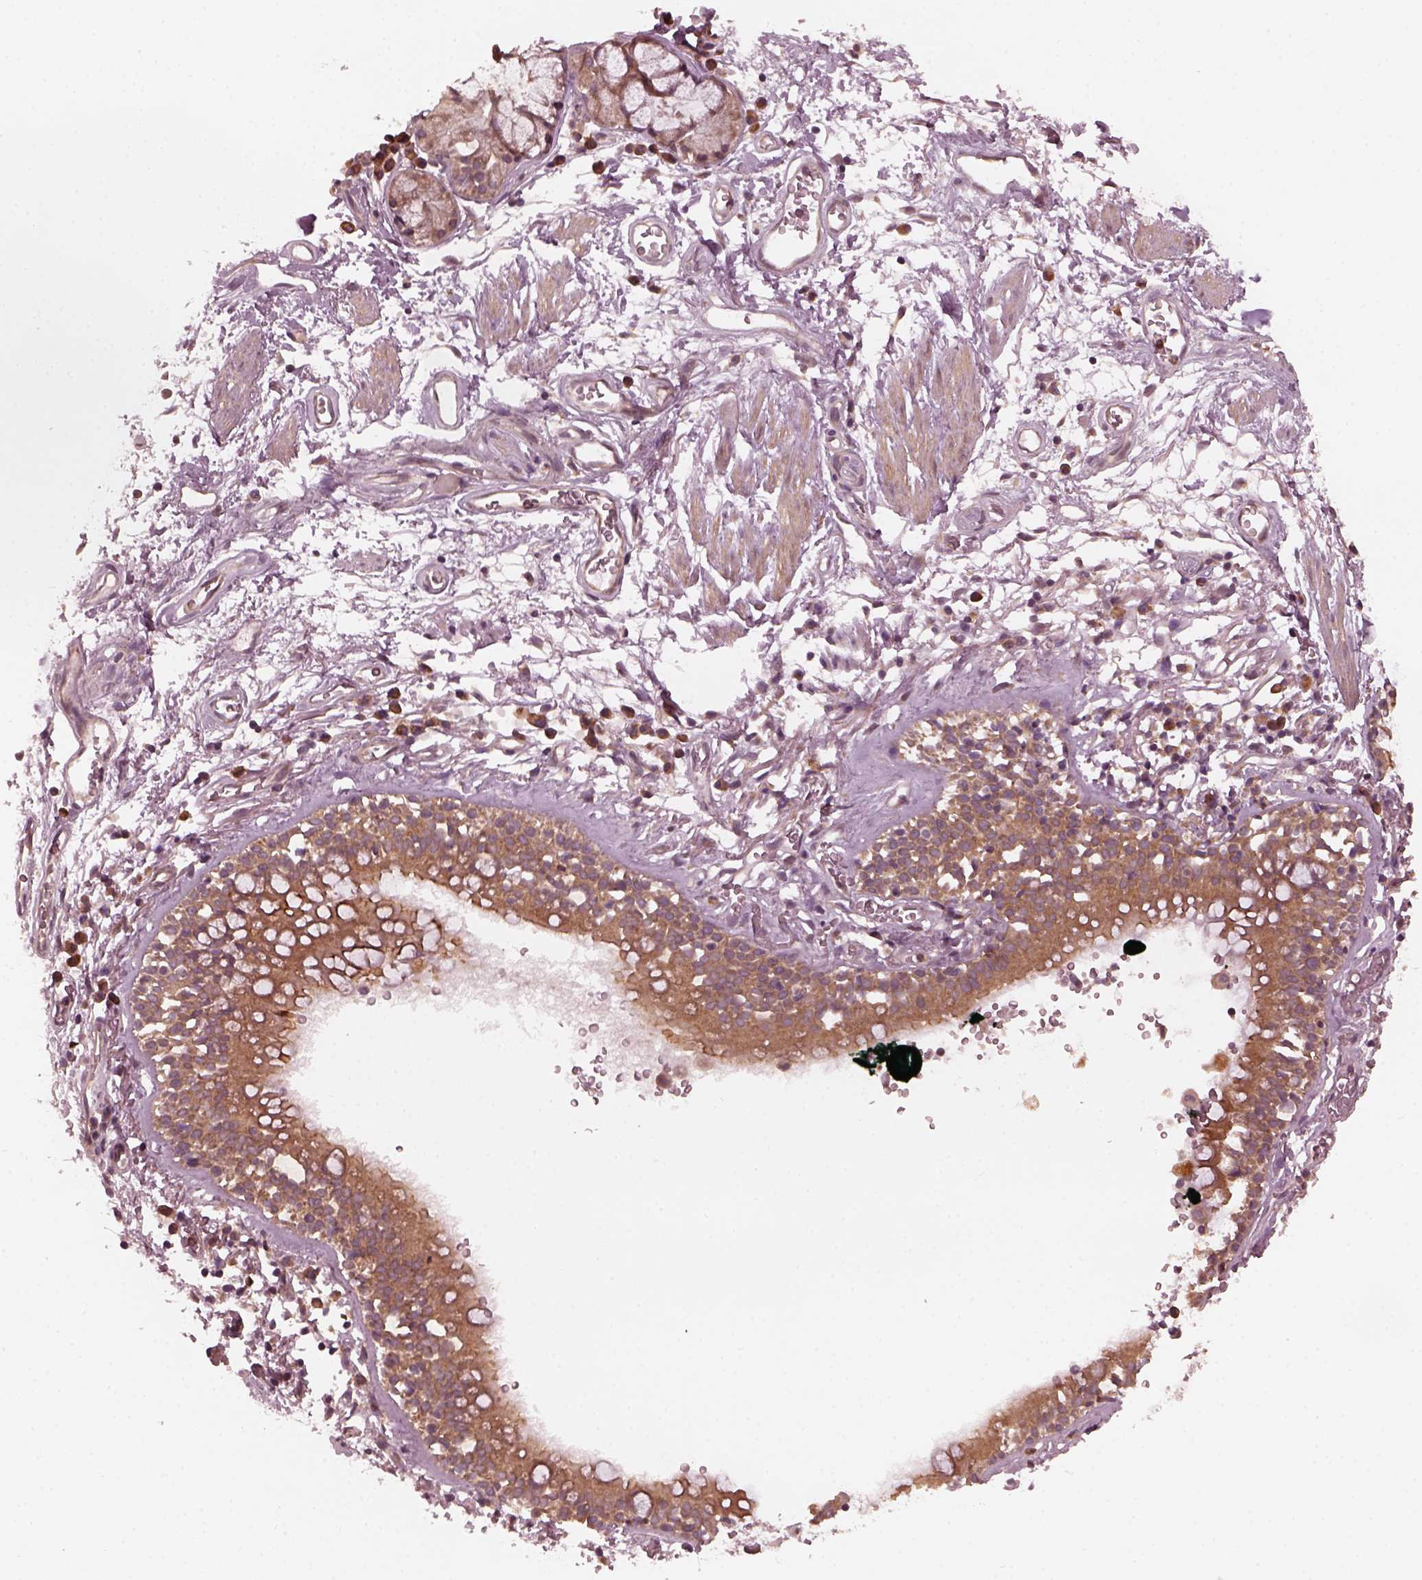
{"staining": {"intensity": "negative", "quantity": "none", "location": "none"}, "tissue": "adipose tissue", "cell_type": "Adipocytes", "image_type": "normal", "snomed": [{"axis": "morphology", "description": "Normal tissue, NOS"}, {"axis": "topography", "description": "Cartilage tissue"}, {"axis": "topography", "description": "Bronchus"}], "caption": "The immunohistochemistry image has no significant positivity in adipocytes of adipose tissue.", "gene": "FAF2", "patient": {"sex": "male", "age": 58}}